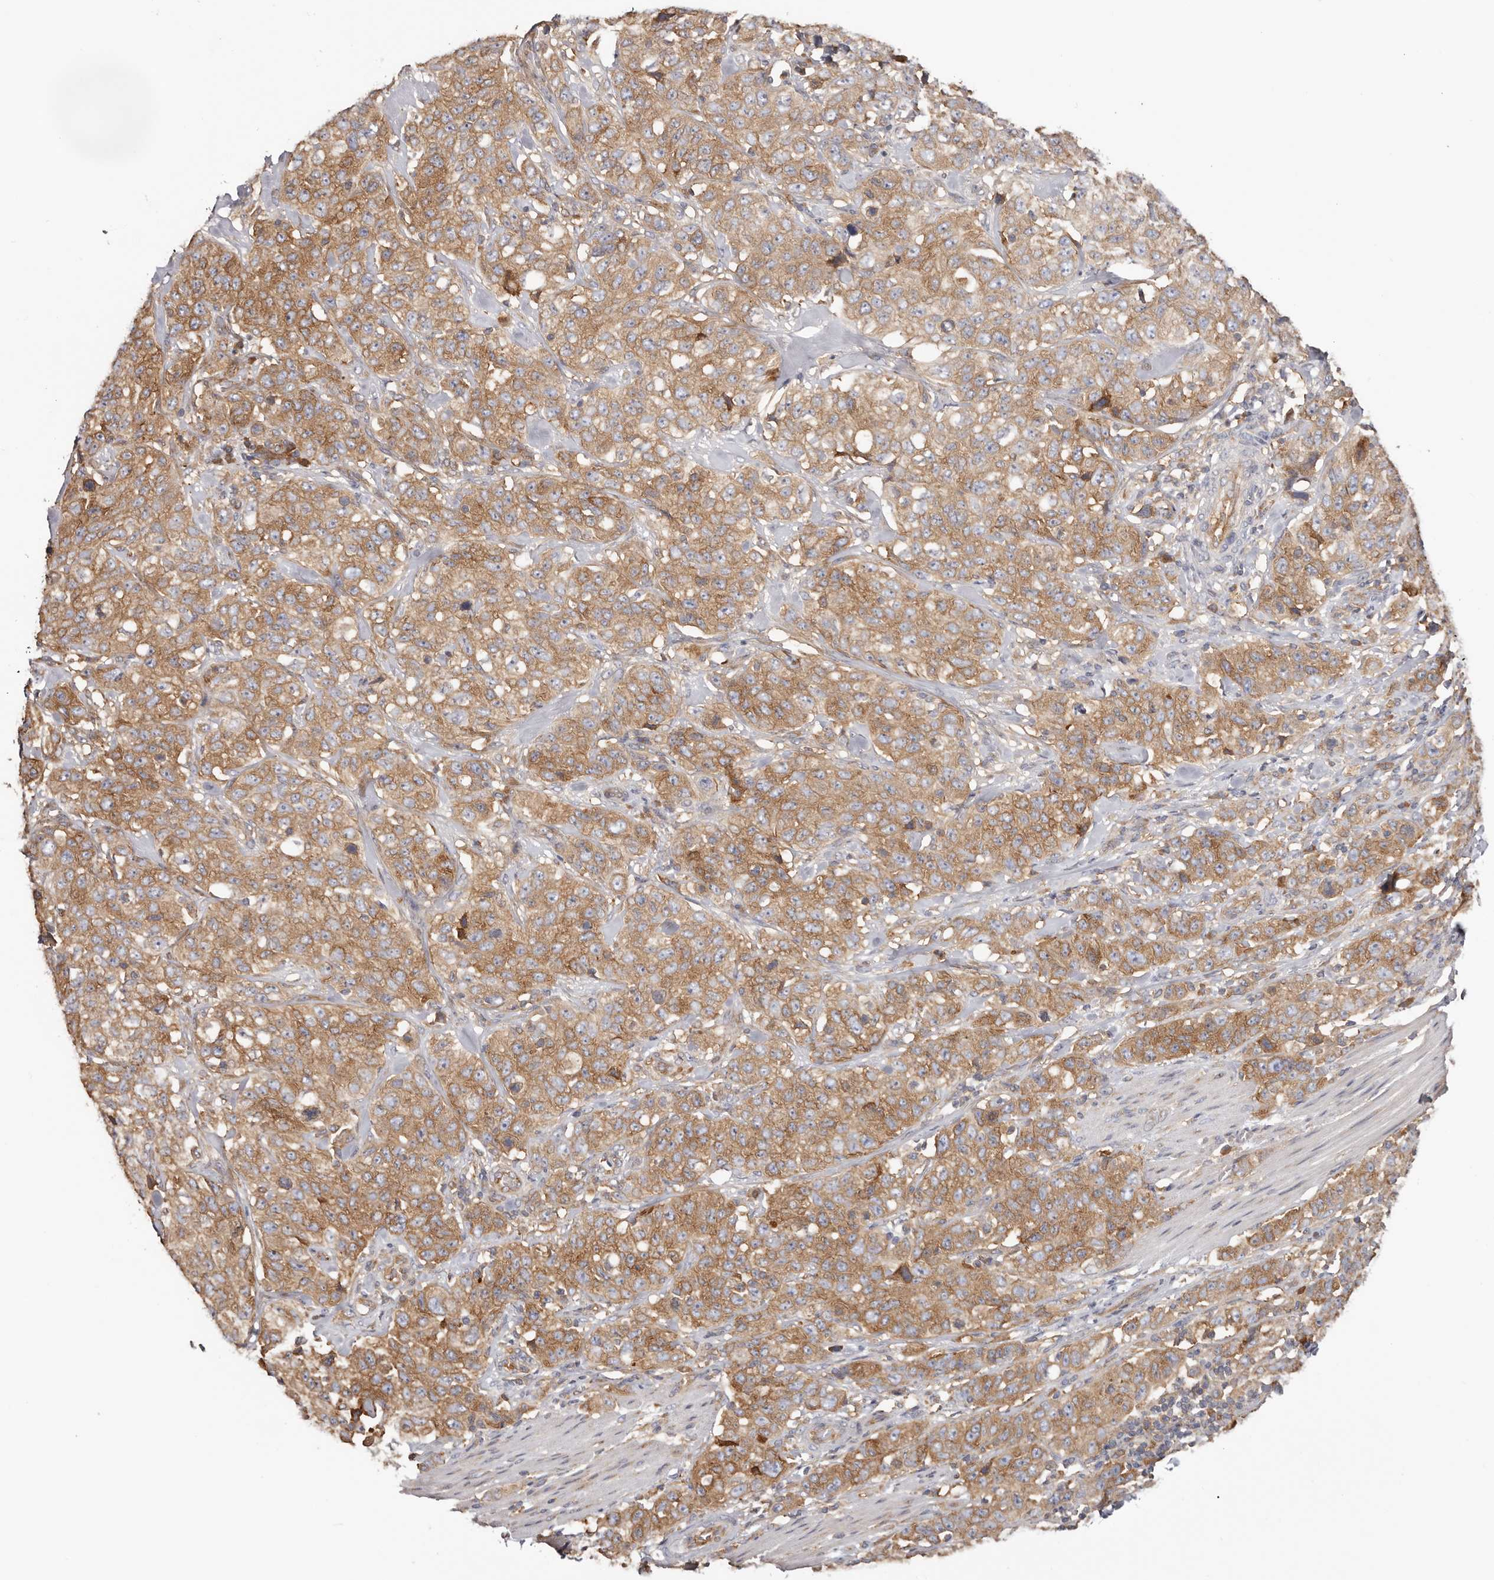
{"staining": {"intensity": "moderate", "quantity": ">75%", "location": "cytoplasmic/membranous"}, "tissue": "stomach cancer", "cell_type": "Tumor cells", "image_type": "cancer", "snomed": [{"axis": "morphology", "description": "Adenocarcinoma, NOS"}, {"axis": "topography", "description": "Stomach"}], "caption": "Human adenocarcinoma (stomach) stained with a protein marker exhibits moderate staining in tumor cells.", "gene": "EPRS1", "patient": {"sex": "male", "age": 48}}